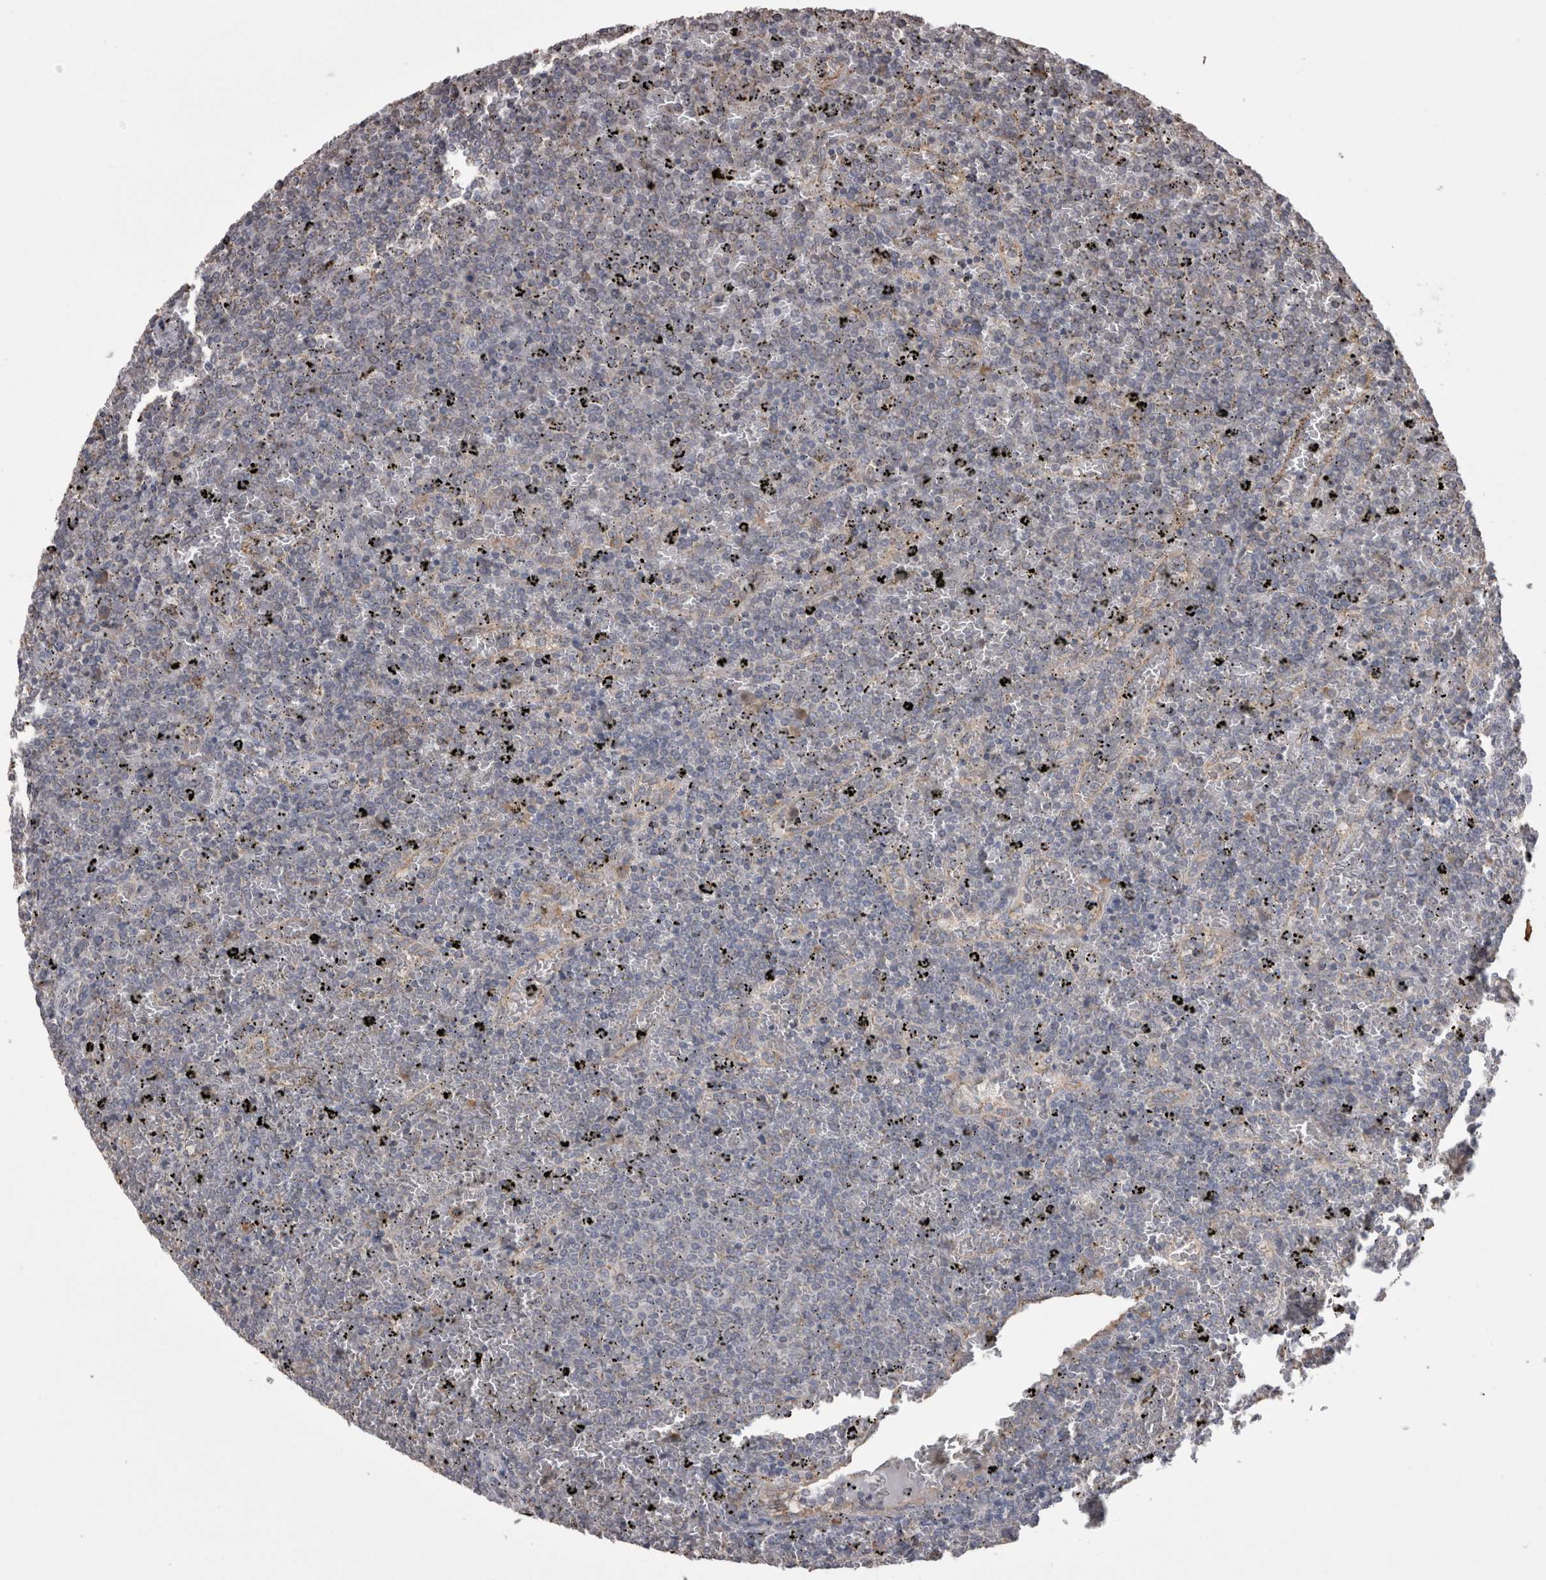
{"staining": {"intensity": "negative", "quantity": "none", "location": "none"}, "tissue": "lymphoma", "cell_type": "Tumor cells", "image_type": "cancer", "snomed": [{"axis": "morphology", "description": "Malignant lymphoma, non-Hodgkin's type, Low grade"}, {"axis": "topography", "description": "Spleen"}], "caption": "Tumor cells show no significant protein expression in low-grade malignant lymphoma, non-Hodgkin's type. The staining is performed using DAB (3,3'-diaminobenzidine) brown chromogen with nuclei counter-stained in using hematoxylin.", "gene": "PON2", "patient": {"sex": "female", "age": 77}}